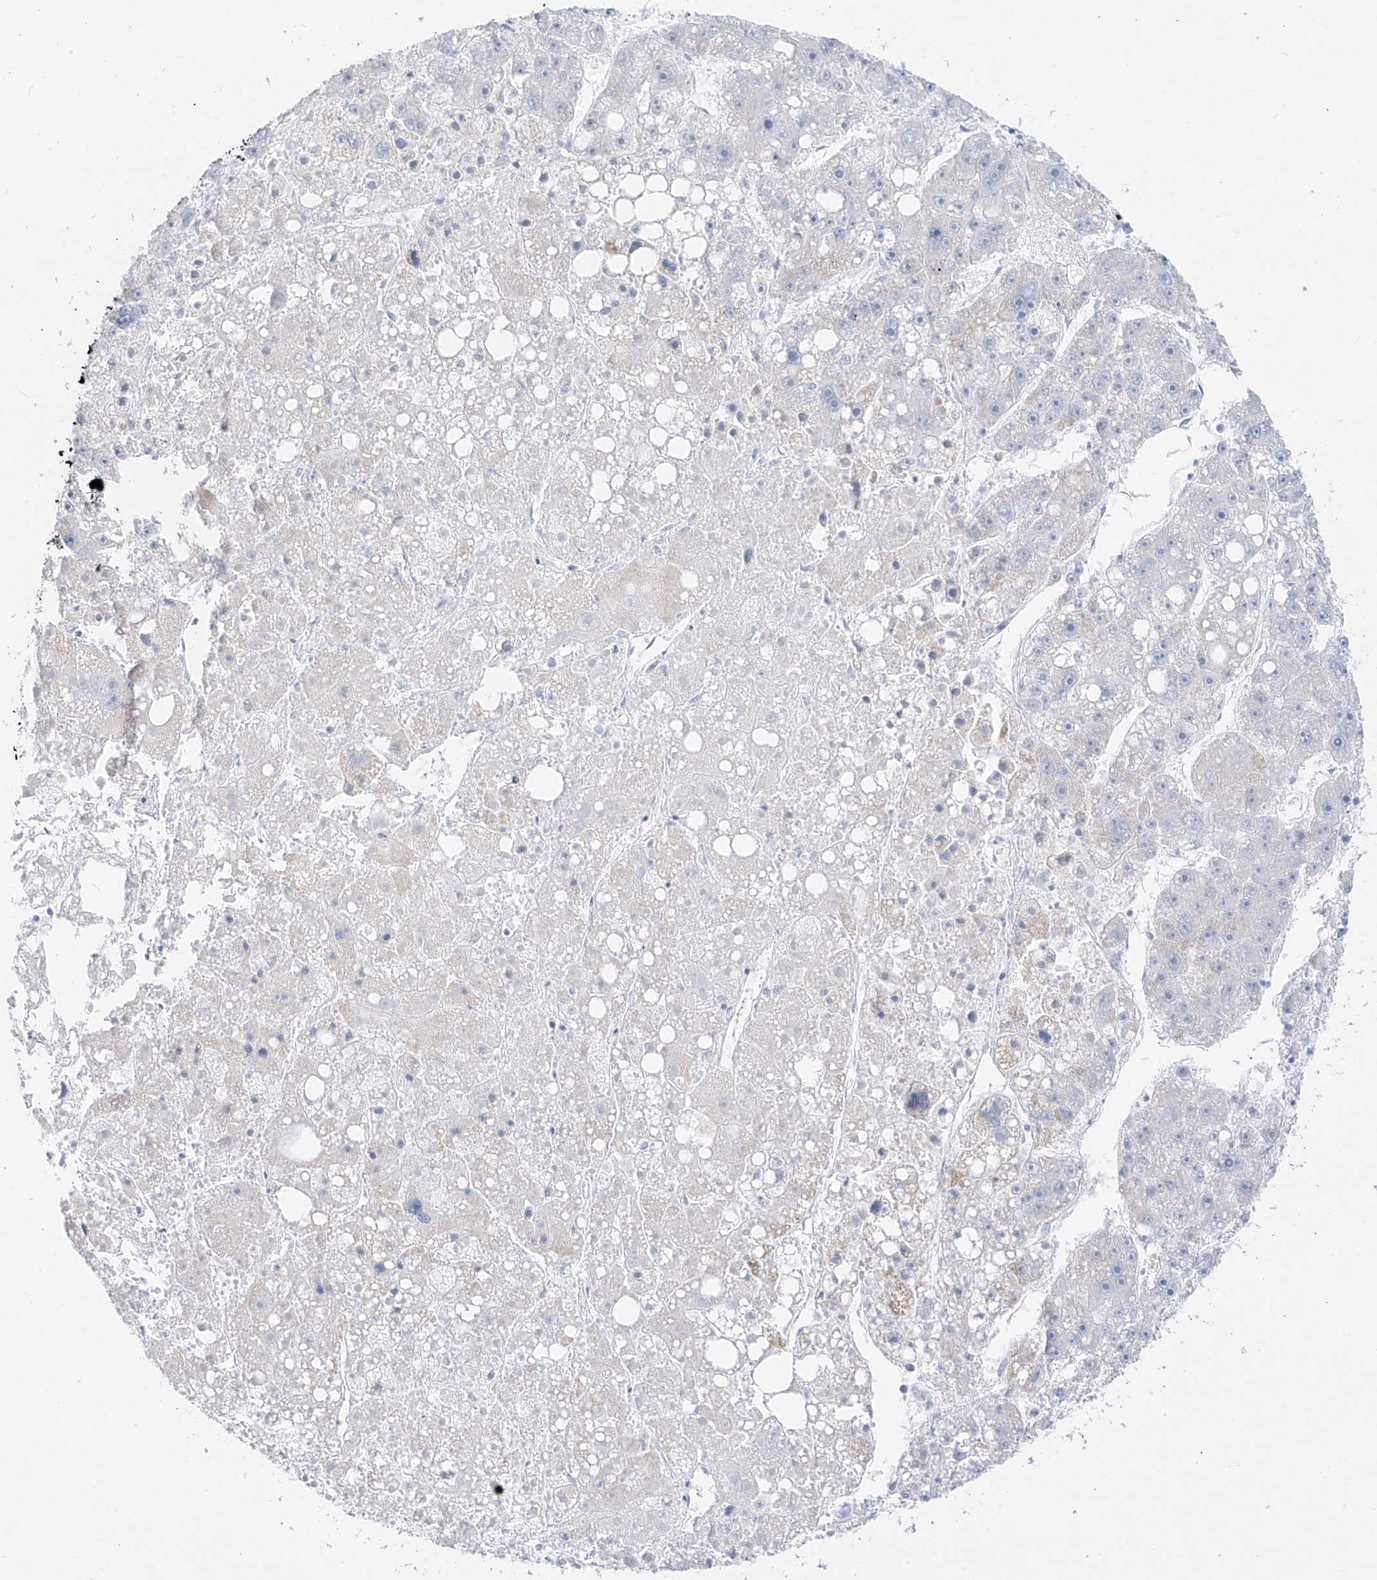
{"staining": {"intensity": "negative", "quantity": "none", "location": "none"}, "tissue": "liver cancer", "cell_type": "Tumor cells", "image_type": "cancer", "snomed": [{"axis": "morphology", "description": "Carcinoma, Hepatocellular, NOS"}, {"axis": "topography", "description": "Liver"}], "caption": "A high-resolution micrograph shows immunohistochemistry (IHC) staining of liver cancer (hepatocellular carcinoma), which displays no significant expression in tumor cells.", "gene": "ST3GAL5", "patient": {"sex": "female", "age": 61}}